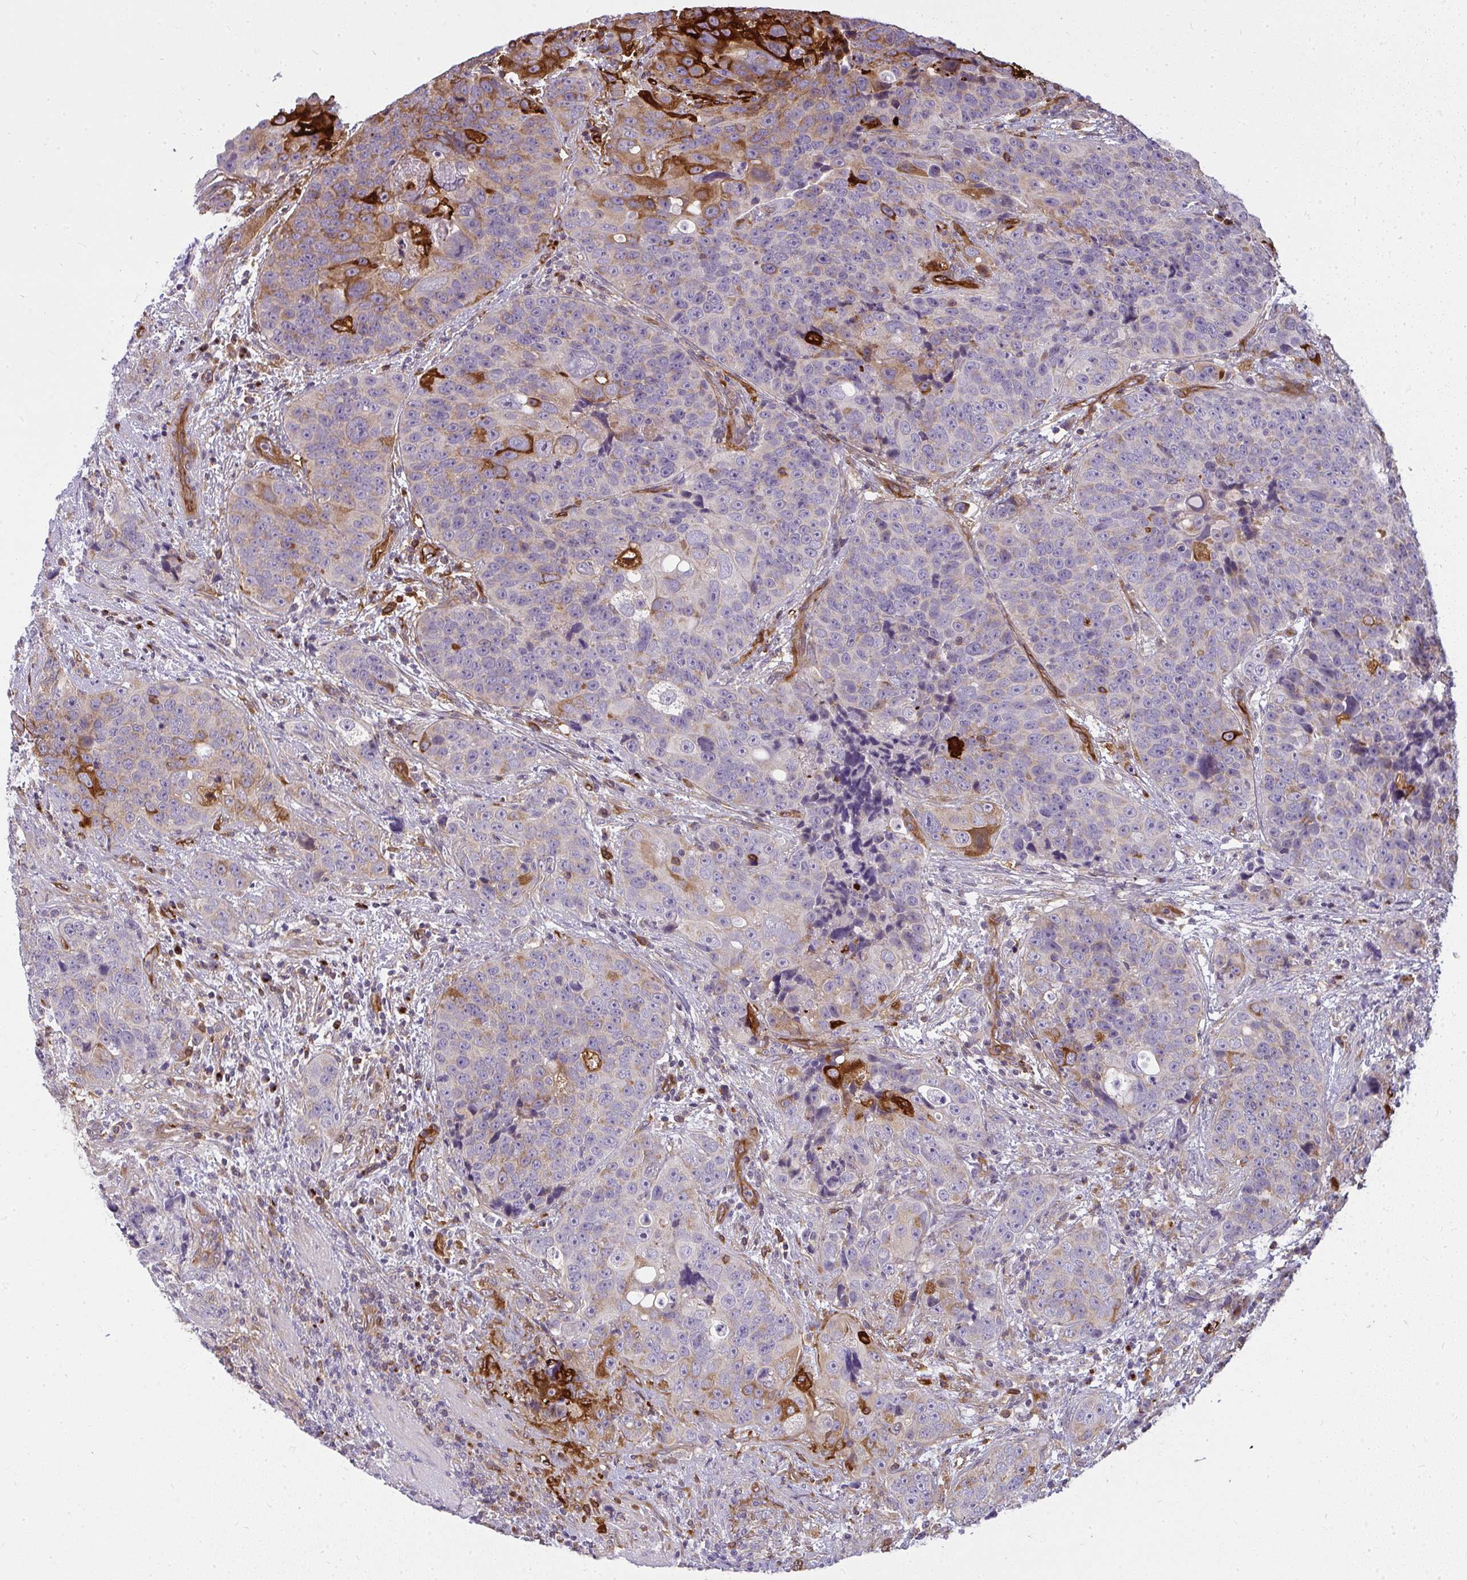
{"staining": {"intensity": "strong", "quantity": "<25%", "location": "cytoplasmic/membranous"}, "tissue": "urothelial cancer", "cell_type": "Tumor cells", "image_type": "cancer", "snomed": [{"axis": "morphology", "description": "Urothelial carcinoma, NOS"}, {"axis": "topography", "description": "Urinary bladder"}], "caption": "IHC image of neoplastic tissue: urothelial cancer stained using IHC exhibits medium levels of strong protein expression localized specifically in the cytoplasmic/membranous of tumor cells, appearing as a cytoplasmic/membranous brown color.", "gene": "IFIT3", "patient": {"sex": "male", "age": 52}}